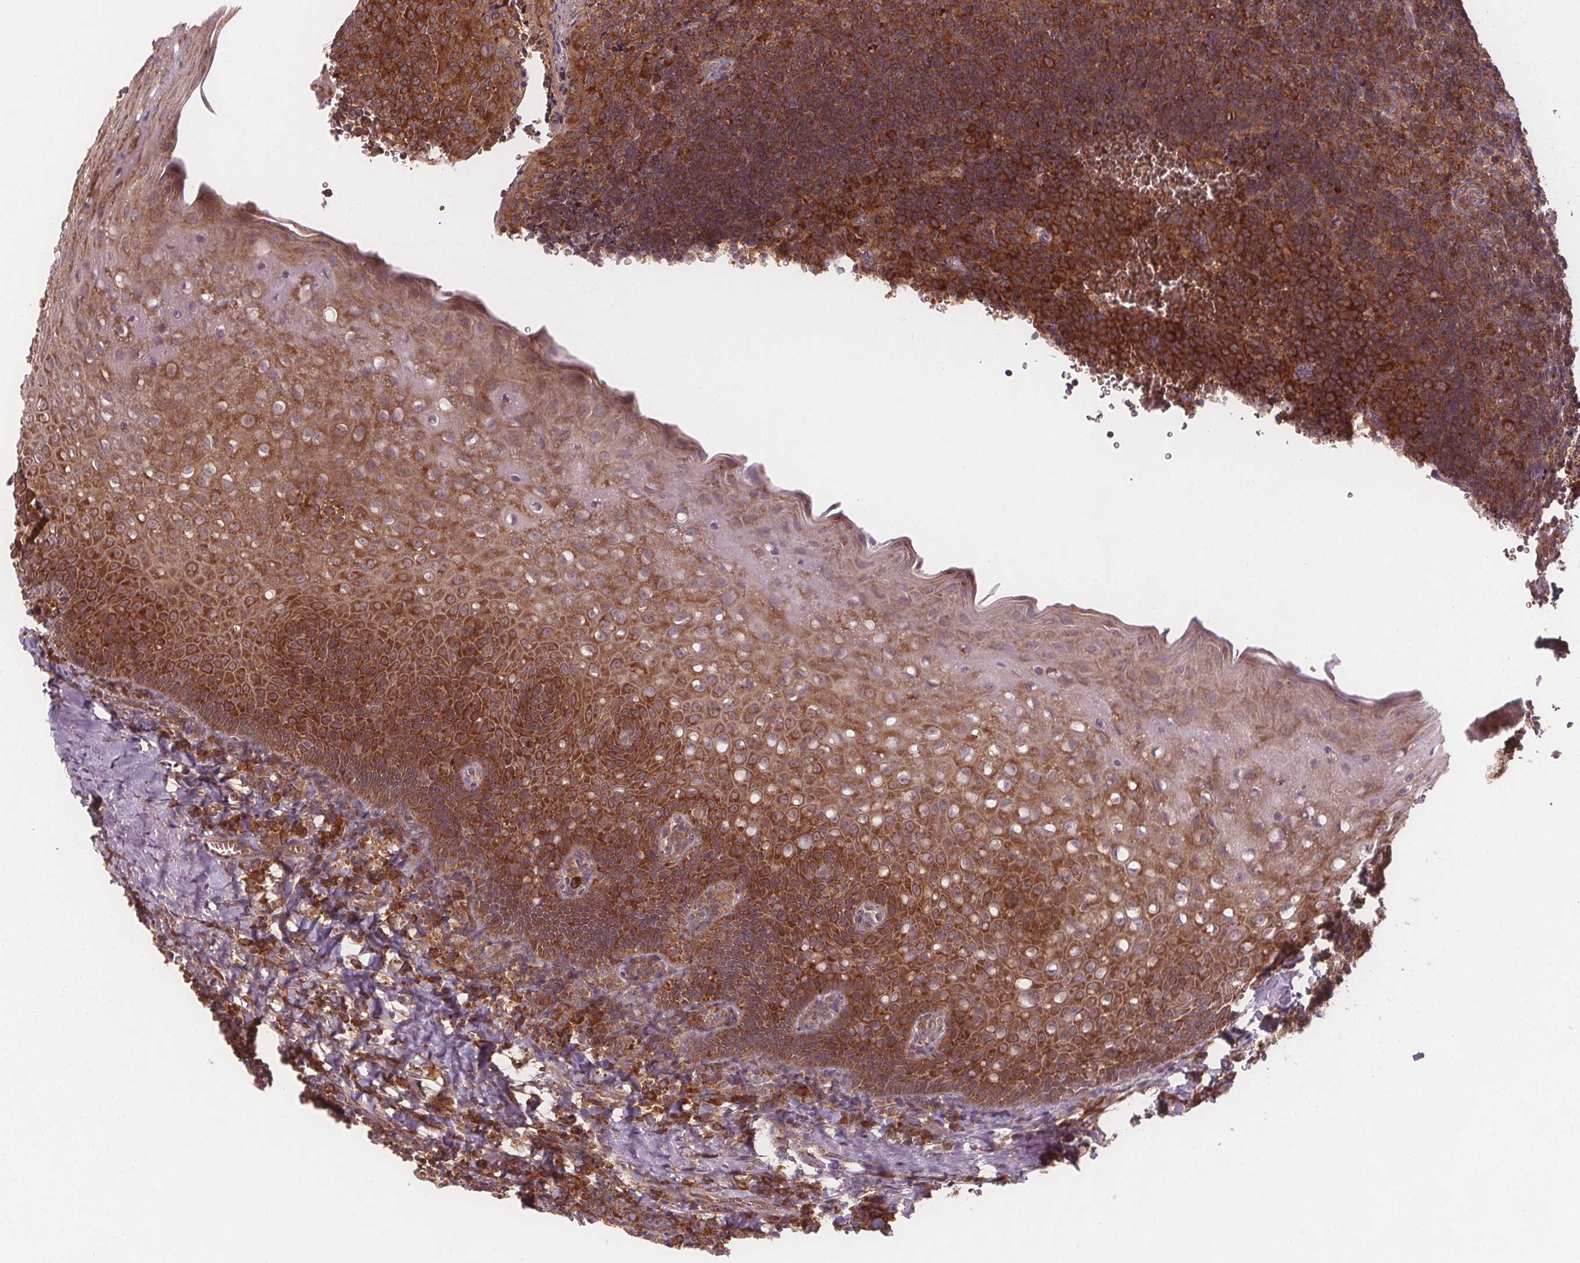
{"staining": {"intensity": "moderate", "quantity": ">75%", "location": "cytoplasmic/membranous"}, "tissue": "tonsil", "cell_type": "Germinal center cells", "image_type": "normal", "snomed": [{"axis": "morphology", "description": "Normal tissue, NOS"}, {"axis": "morphology", "description": "Inflammation, NOS"}, {"axis": "topography", "description": "Tonsil"}], "caption": "Approximately >75% of germinal center cells in unremarkable human tonsil display moderate cytoplasmic/membranous protein staining as visualized by brown immunohistochemical staining.", "gene": "EIF3D", "patient": {"sex": "female", "age": 31}}